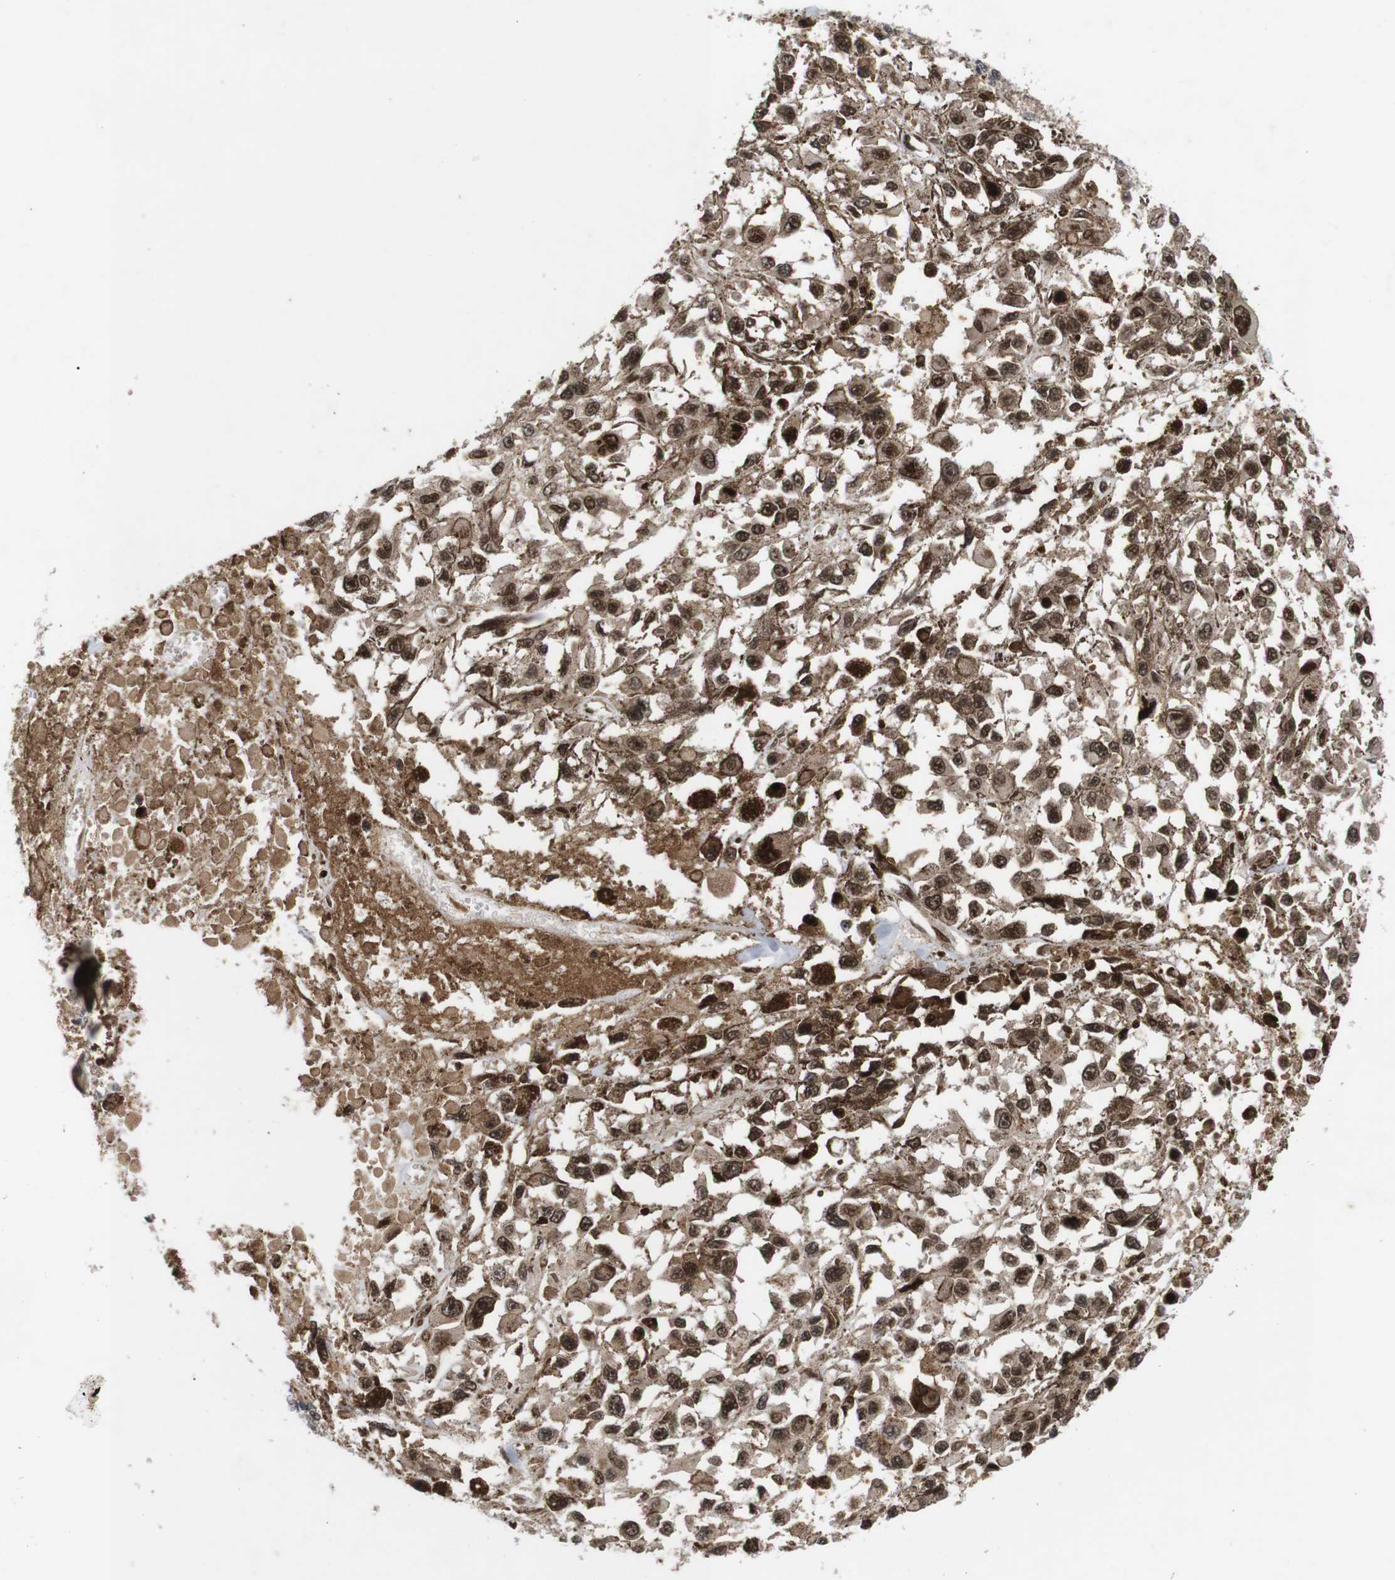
{"staining": {"intensity": "moderate", "quantity": ">75%", "location": "cytoplasmic/membranous,nuclear"}, "tissue": "melanoma", "cell_type": "Tumor cells", "image_type": "cancer", "snomed": [{"axis": "morphology", "description": "Malignant melanoma, Metastatic site"}, {"axis": "topography", "description": "Lymph node"}], "caption": "Protein staining of melanoma tissue shows moderate cytoplasmic/membranous and nuclear expression in approximately >75% of tumor cells. The staining was performed using DAB to visualize the protein expression in brown, while the nuclei were stained in blue with hematoxylin (Magnification: 20x).", "gene": "KIF23", "patient": {"sex": "male", "age": 59}}